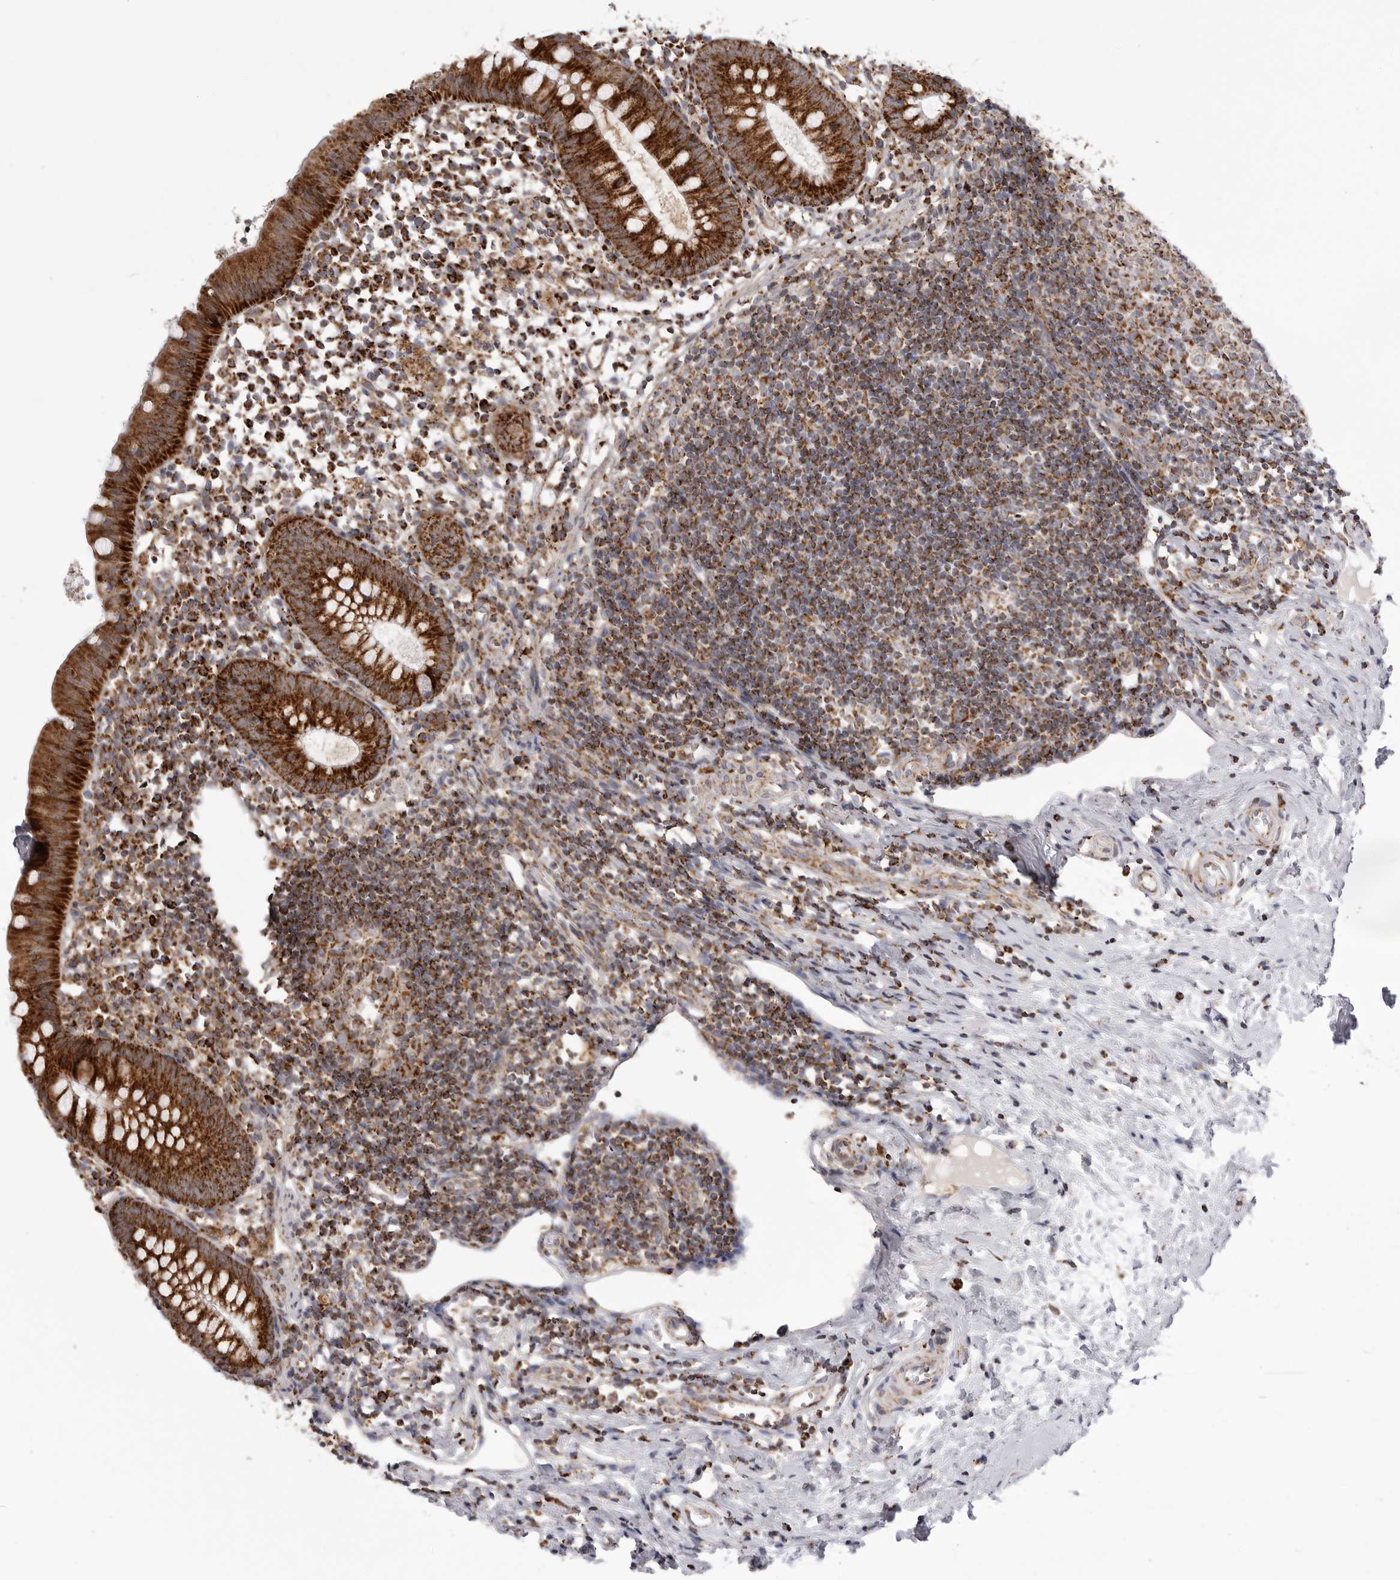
{"staining": {"intensity": "strong", "quantity": ">75%", "location": "cytoplasmic/membranous"}, "tissue": "appendix", "cell_type": "Glandular cells", "image_type": "normal", "snomed": [{"axis": "morphology", "description": "Normal tissue, NOS"}, {"axis": "topography", "description": "Appendix"}], "caption": "DAB (3,3'-diaminobenzidine) immunohistochemical staining of unremarkable appendix exhibits strong cytoplasmic/membranous protein staining in about >75% of glandular cells.", "gene": "TUFM", "patient": {"sex": "female", "age": 20}}